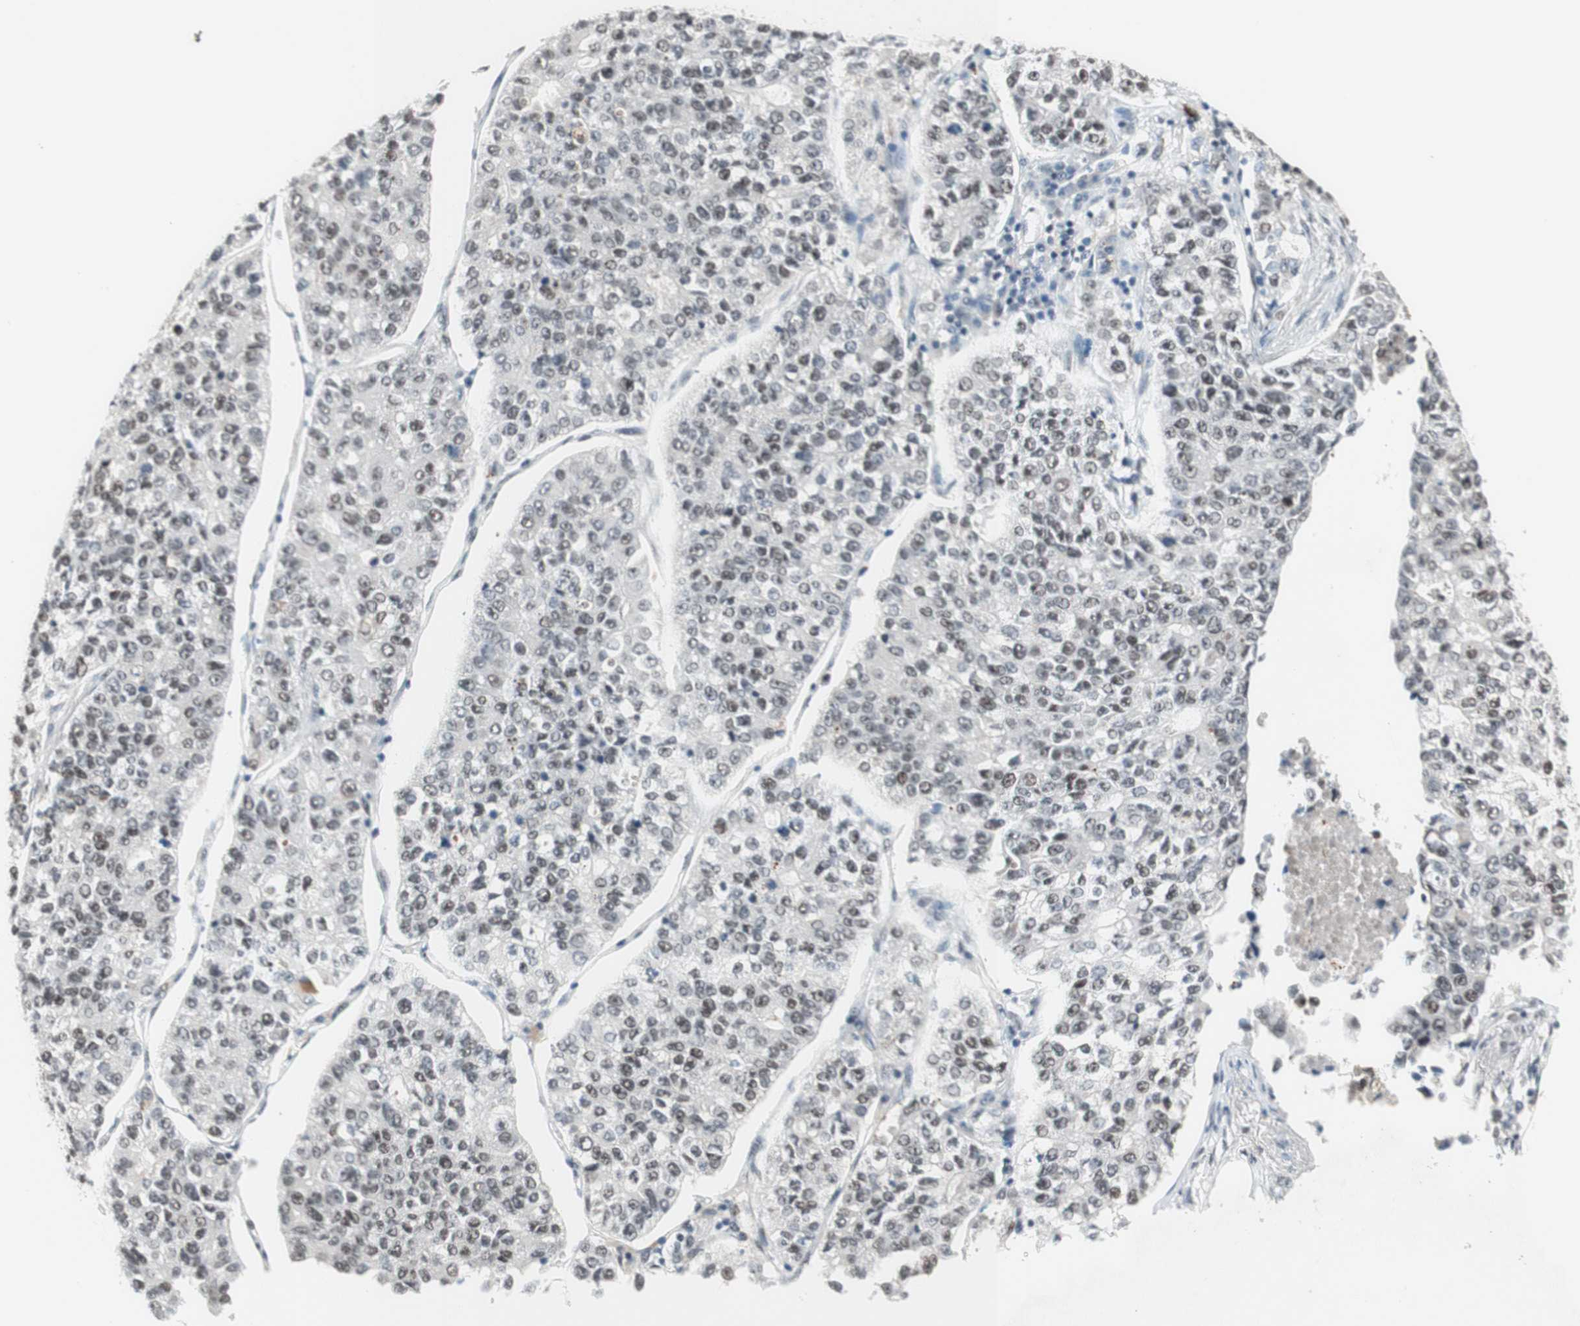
{"staining": {"intensity": "weak", "quantity": "25%-75%", "location": "nuclear"}, "tissue": "lung cancer", "cell_type": "Tumor cells", "image_type": "cancer", "snomed": [{"axis": "morphology", "description": "Adenocarcinoma, NOS"}, {"axis": "topography", "description": "Lung"}], "caption": "An image showing weak nuclear positivity in approximately 25%-75% of tumor cells in adenocarcinoma (lung), as visualized by brown immunohistochemical staining.", "gene": "PRPF19", "patient": {"sex": "male", "age": 49}}